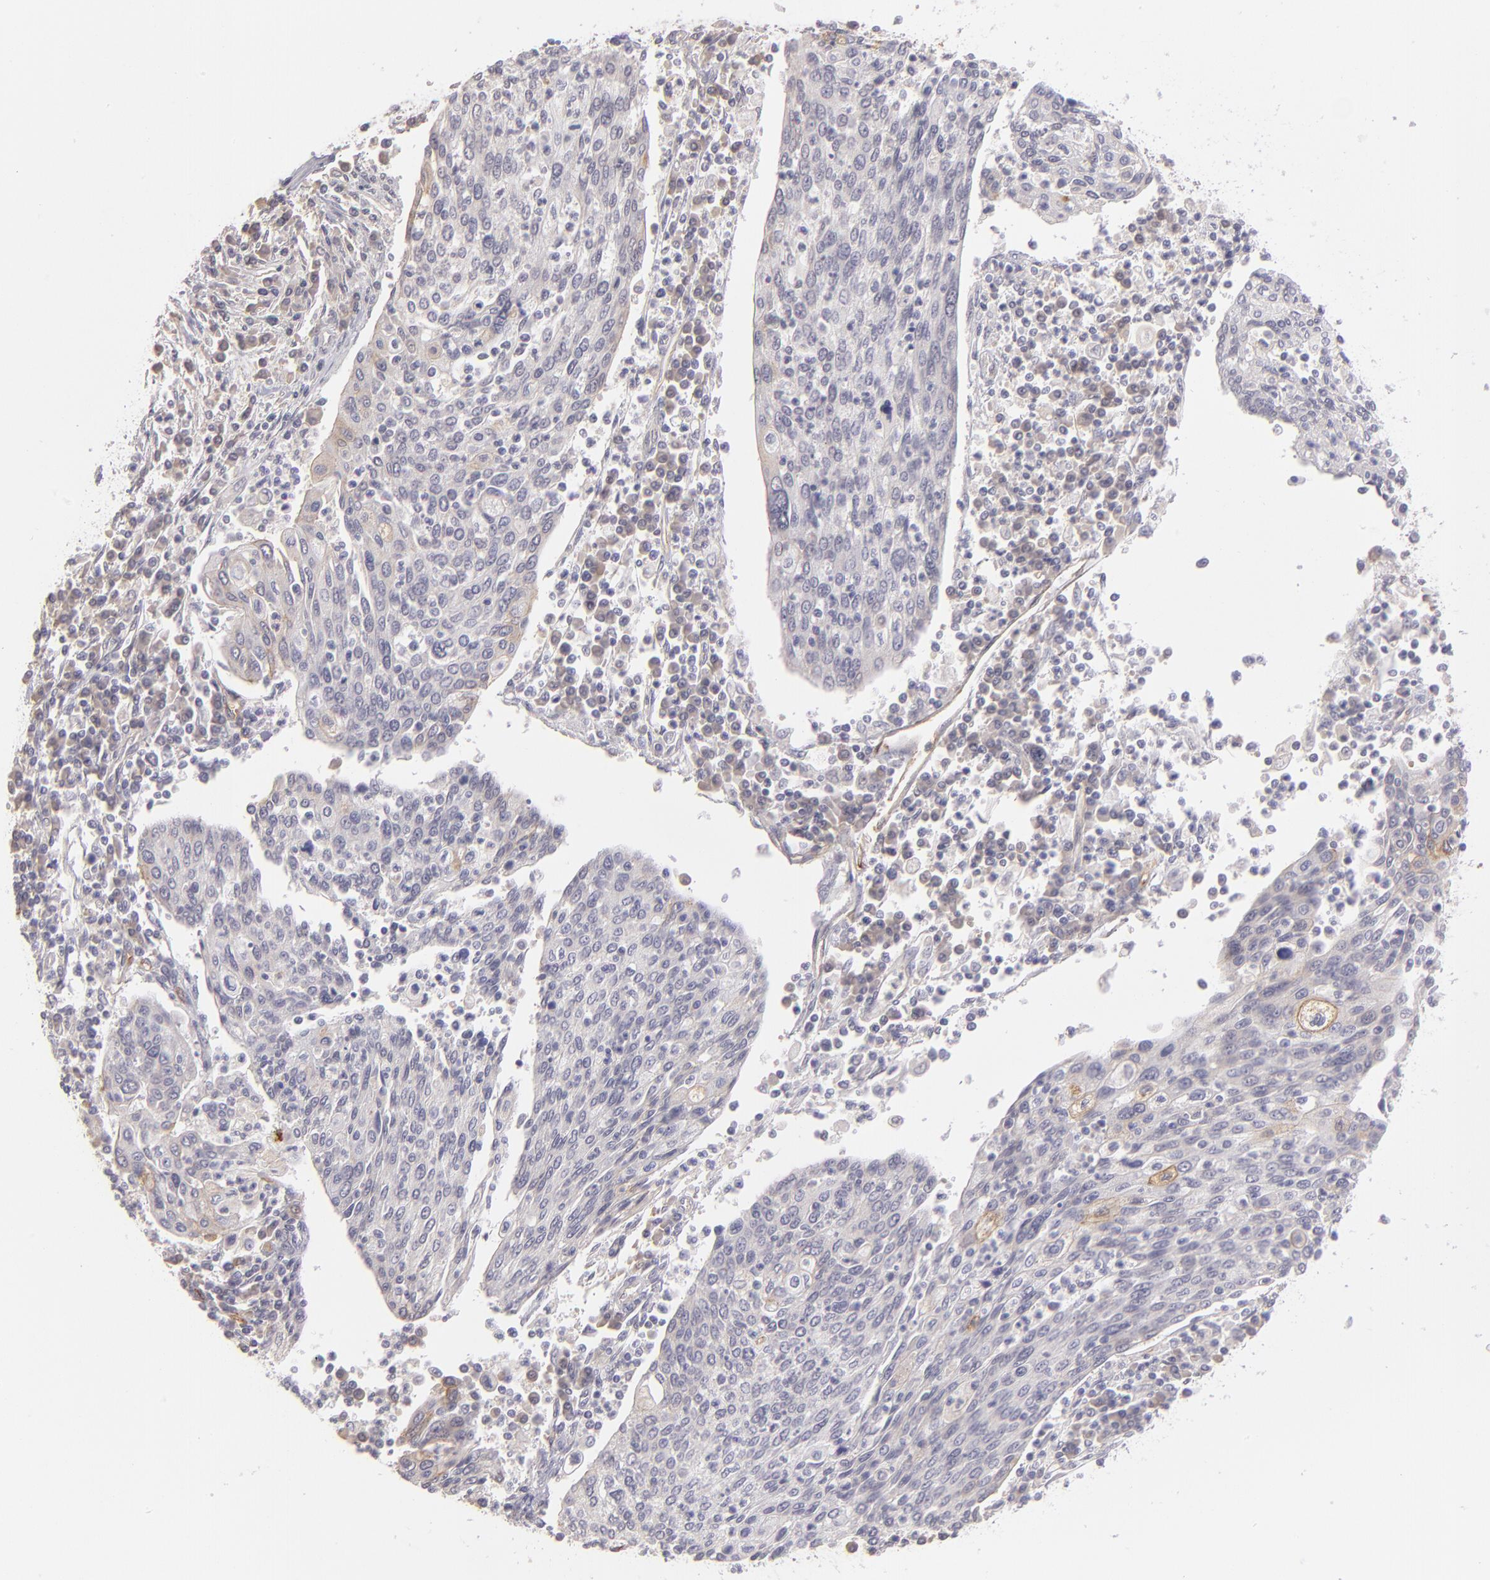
{"staining": {"intensity": "moderate", "quantity": "<25%", "location": "cytoplasmic/membranous"}, "tissue": "cervical cancer", "cell_type": "Tumor cells", "image_type": "cancer", "snomed": [{"axis": "morphology", "description": "Squamous cell carcinoma, NOS"}, {"axis": "topography", "description": "Cervix"}], "caption": "Human cervical cancer (squamous cell carcinoma) stained for a protein (brown) exhibits moderate cytoplasmic/membranous positive positivity in approximately <25% of tumor cells.", "gene": "THBD", "patient": {"sex": "female", "age": 40}}